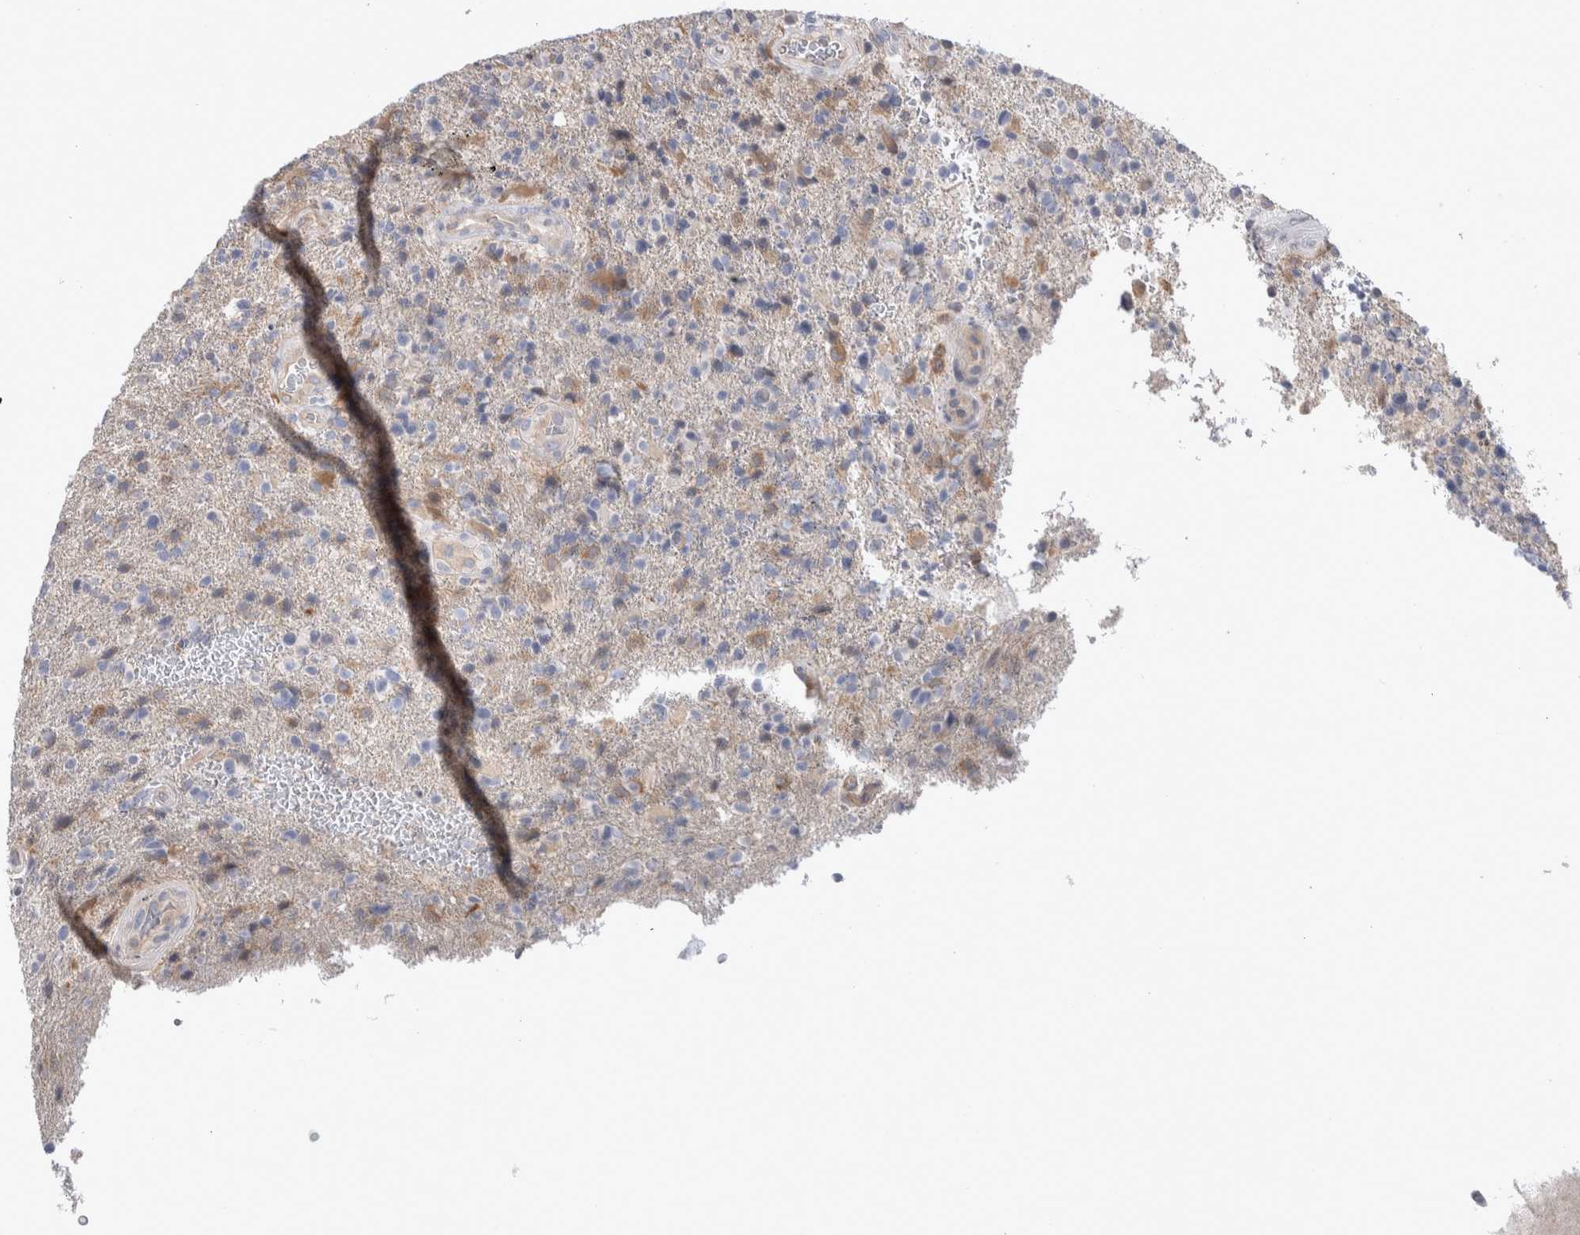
{"staining": {"intensity": "moderate", "quantity": "<25%", "location": "cytoplasmic/membranous"}, "tissue": "glioma", "cell_type": "Tumor cells", "image_type": "cancer", "snomed": [{"axis": "morphology", "description": "Glioma, malignant, High grade"}, {"axis": "topography", "description": "Brain"}], "caption": "A histopathology image showing moderate cytoplasmic/membranous positivity in approximately <25% of tumor cells in glioma, as visualized by brown immunohistochemical staining.", "gene": "HTATIP2", "patient": {"sex": "male", "age": 72}}